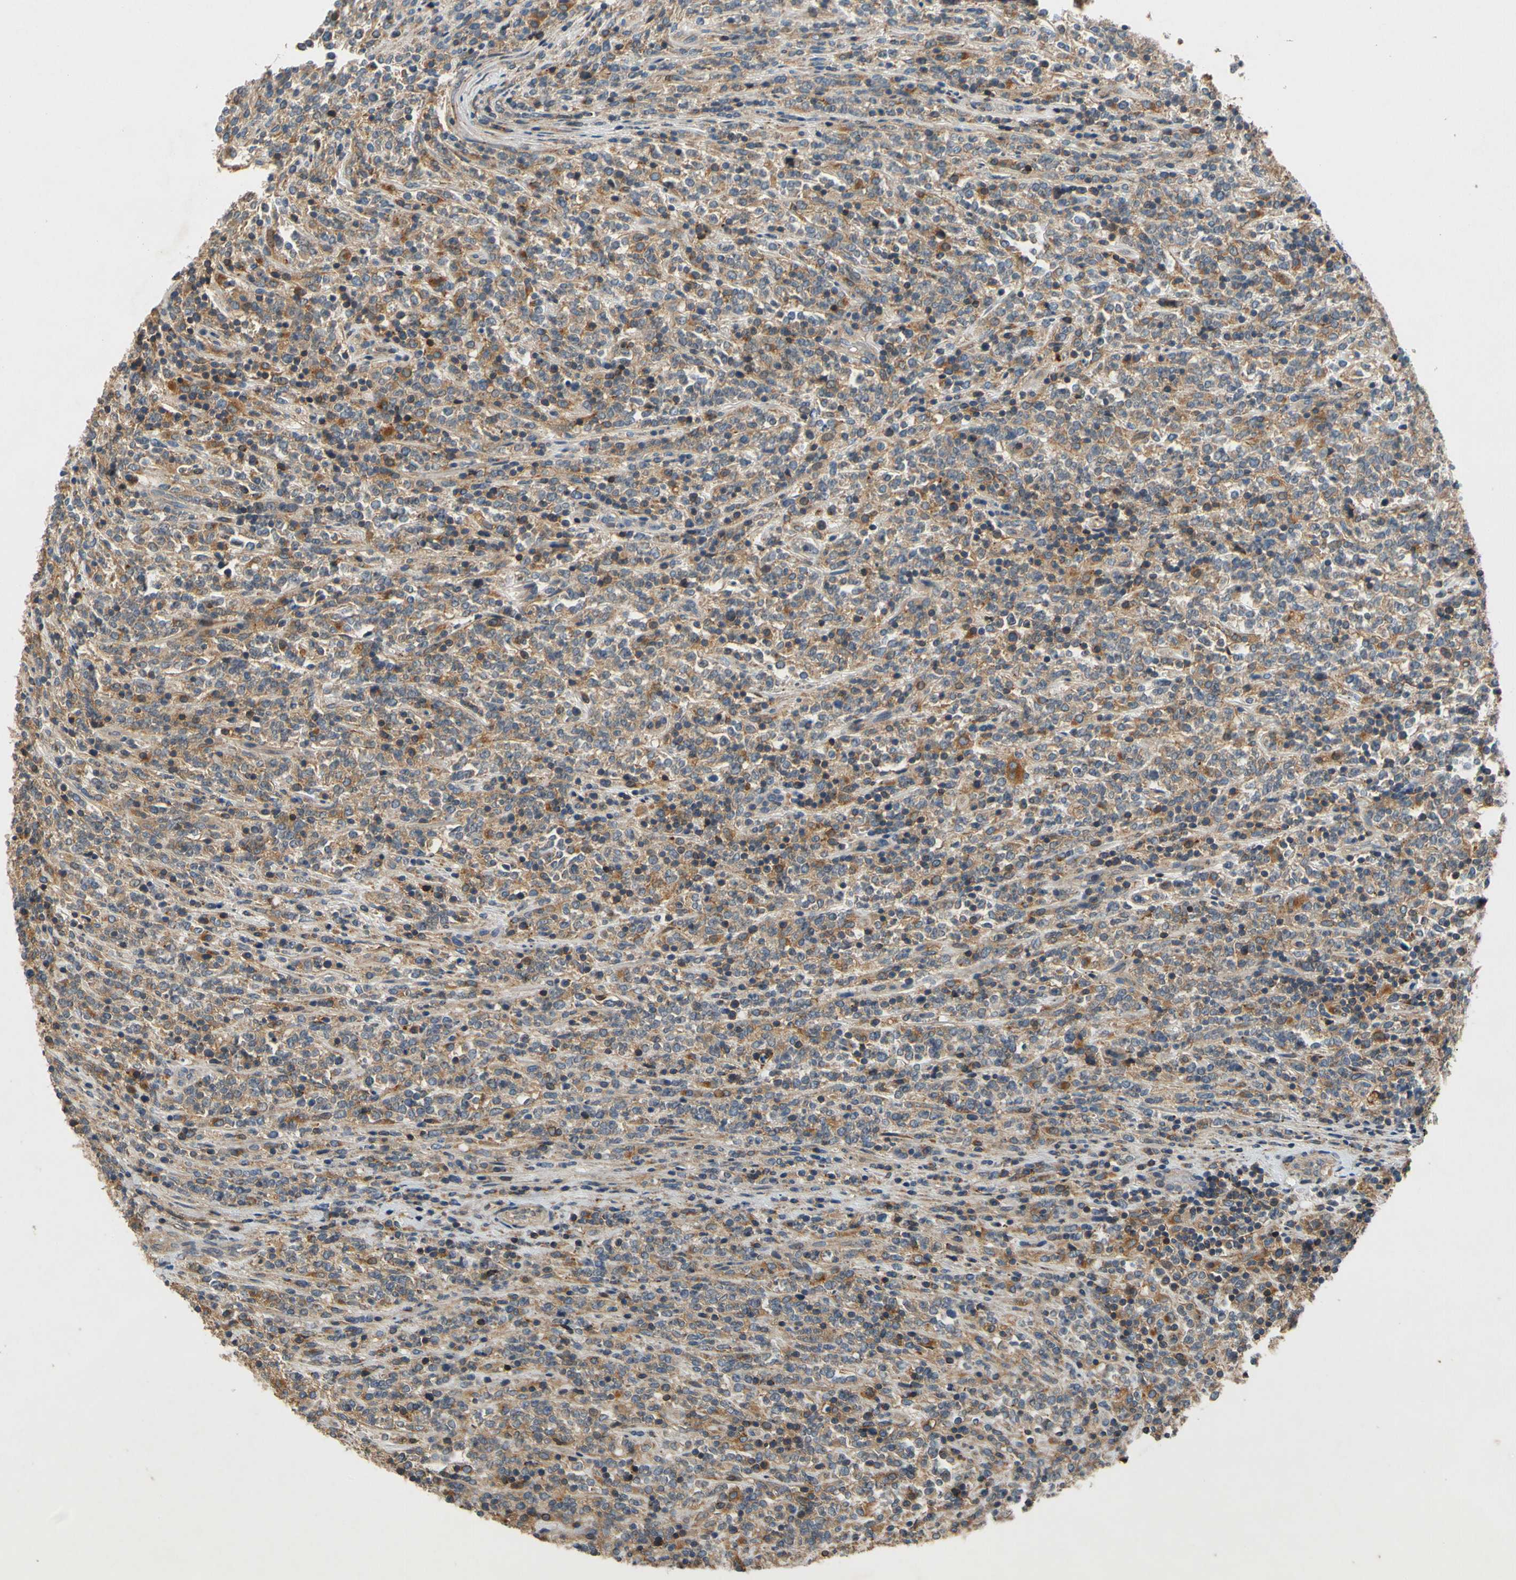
{"staining": {"intensity": "moderate", "quantity": "25%-75%", "location": "cytoplasmic/membranous"}, "tissue": "lymphoma", "cell_type": "Tumor cells", "image_type": "cancer", "snomed": [{"axis": "morphology", "description": "Malignant lymphoma, non-Hodgkin's type, High grade"}, {"axis": "topography", "description": "Soft tissue"}], "caption": "Immunohistochemistry image of human high-grade malignant lymphoma, non-Hodgkin's type stained for a protein (brown), which displays medium levels of moderate cytoplasmic/membranous staining in about 25%-75% of tumor cells.", "gene": "USP46", "patient": {"sex": "male", "age": 18}}